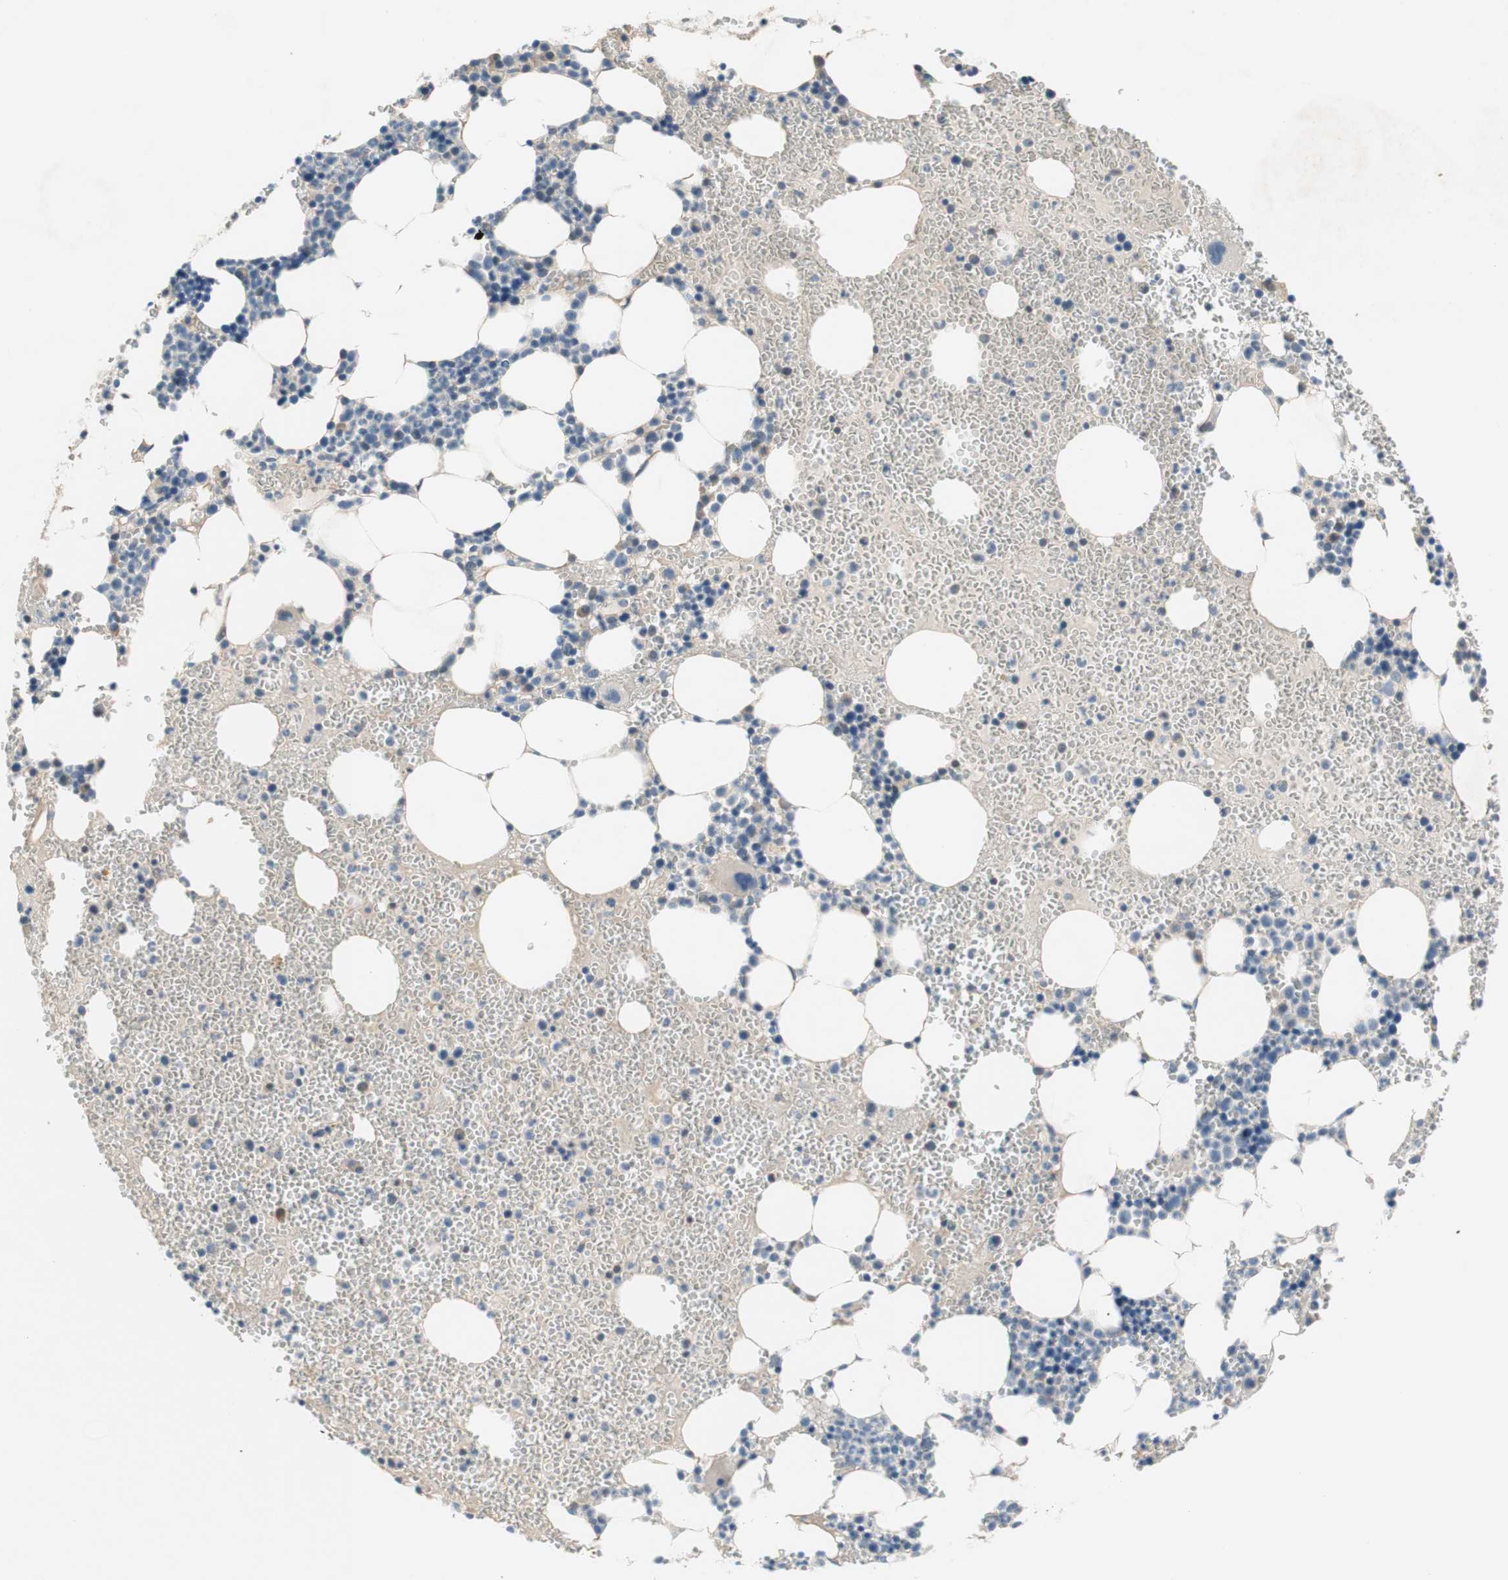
{"staining": {"intensity": "negative", "quantity": "none", "location": "none"}, "tissue": "bone marrow", "cell_type": "Hematopoietic cells", "image_type": "normal", "snomed": [{"axis": "morphology", "description": "Normal tissue, NOS"}, {"axis": "morphology", "description": "Inflammation, NOS"}, {"axis": "topography", "description": "Bone marrow"}], "caption": "IHC micrograph of benign bone marrow: human bone marrow stained with DAB (3,3'-diaminobenzidine) reveals no significant protein staining in hematopoietic cells. (Brightfield microscopy of DAB immunohistochemistry (IHC) at high magnification).", "gene": "TACR3", "patient": {"sex": "female", "age": 76}}